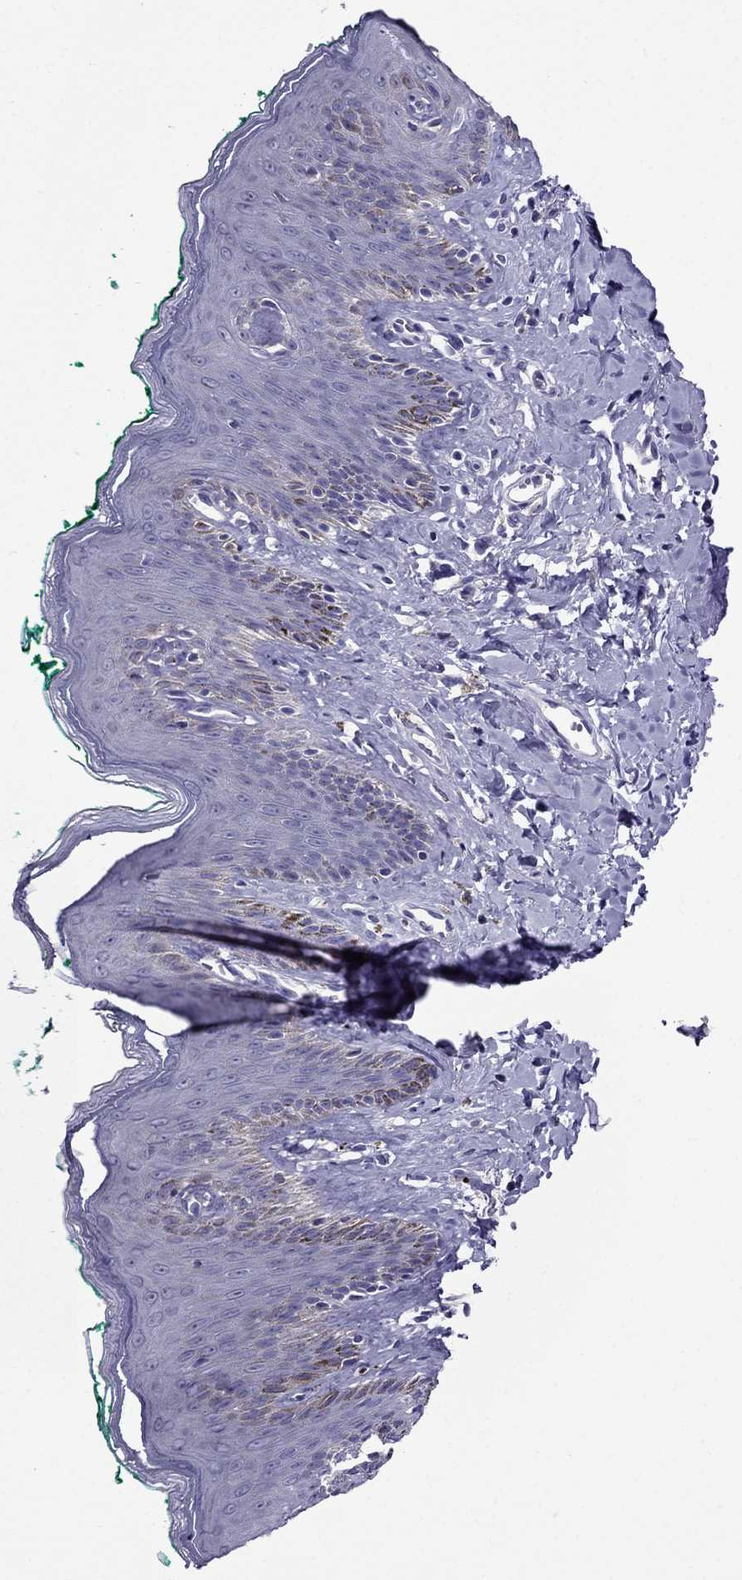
{"staining": {"intensity": "negative", "quantity": "none", "location": "none"}, "tissue": "skin", "cell_type": "Epidermal cells", "image_type": "normal", "snomed": [{"axis": "morphology", "description": "Normal tissue, NOS"}, {"axis": "topography", "description": "Vulva"}], "caption": "Immunohistochemistry (IHC) histopathology image of unremarkable skin: human skin stained with DAB (3,3'-diaminobenzidine) shows no significant protein expression in epidermal cells.", "gene": "OXCT2", "patient": {"sex": "female", "age": 66}}